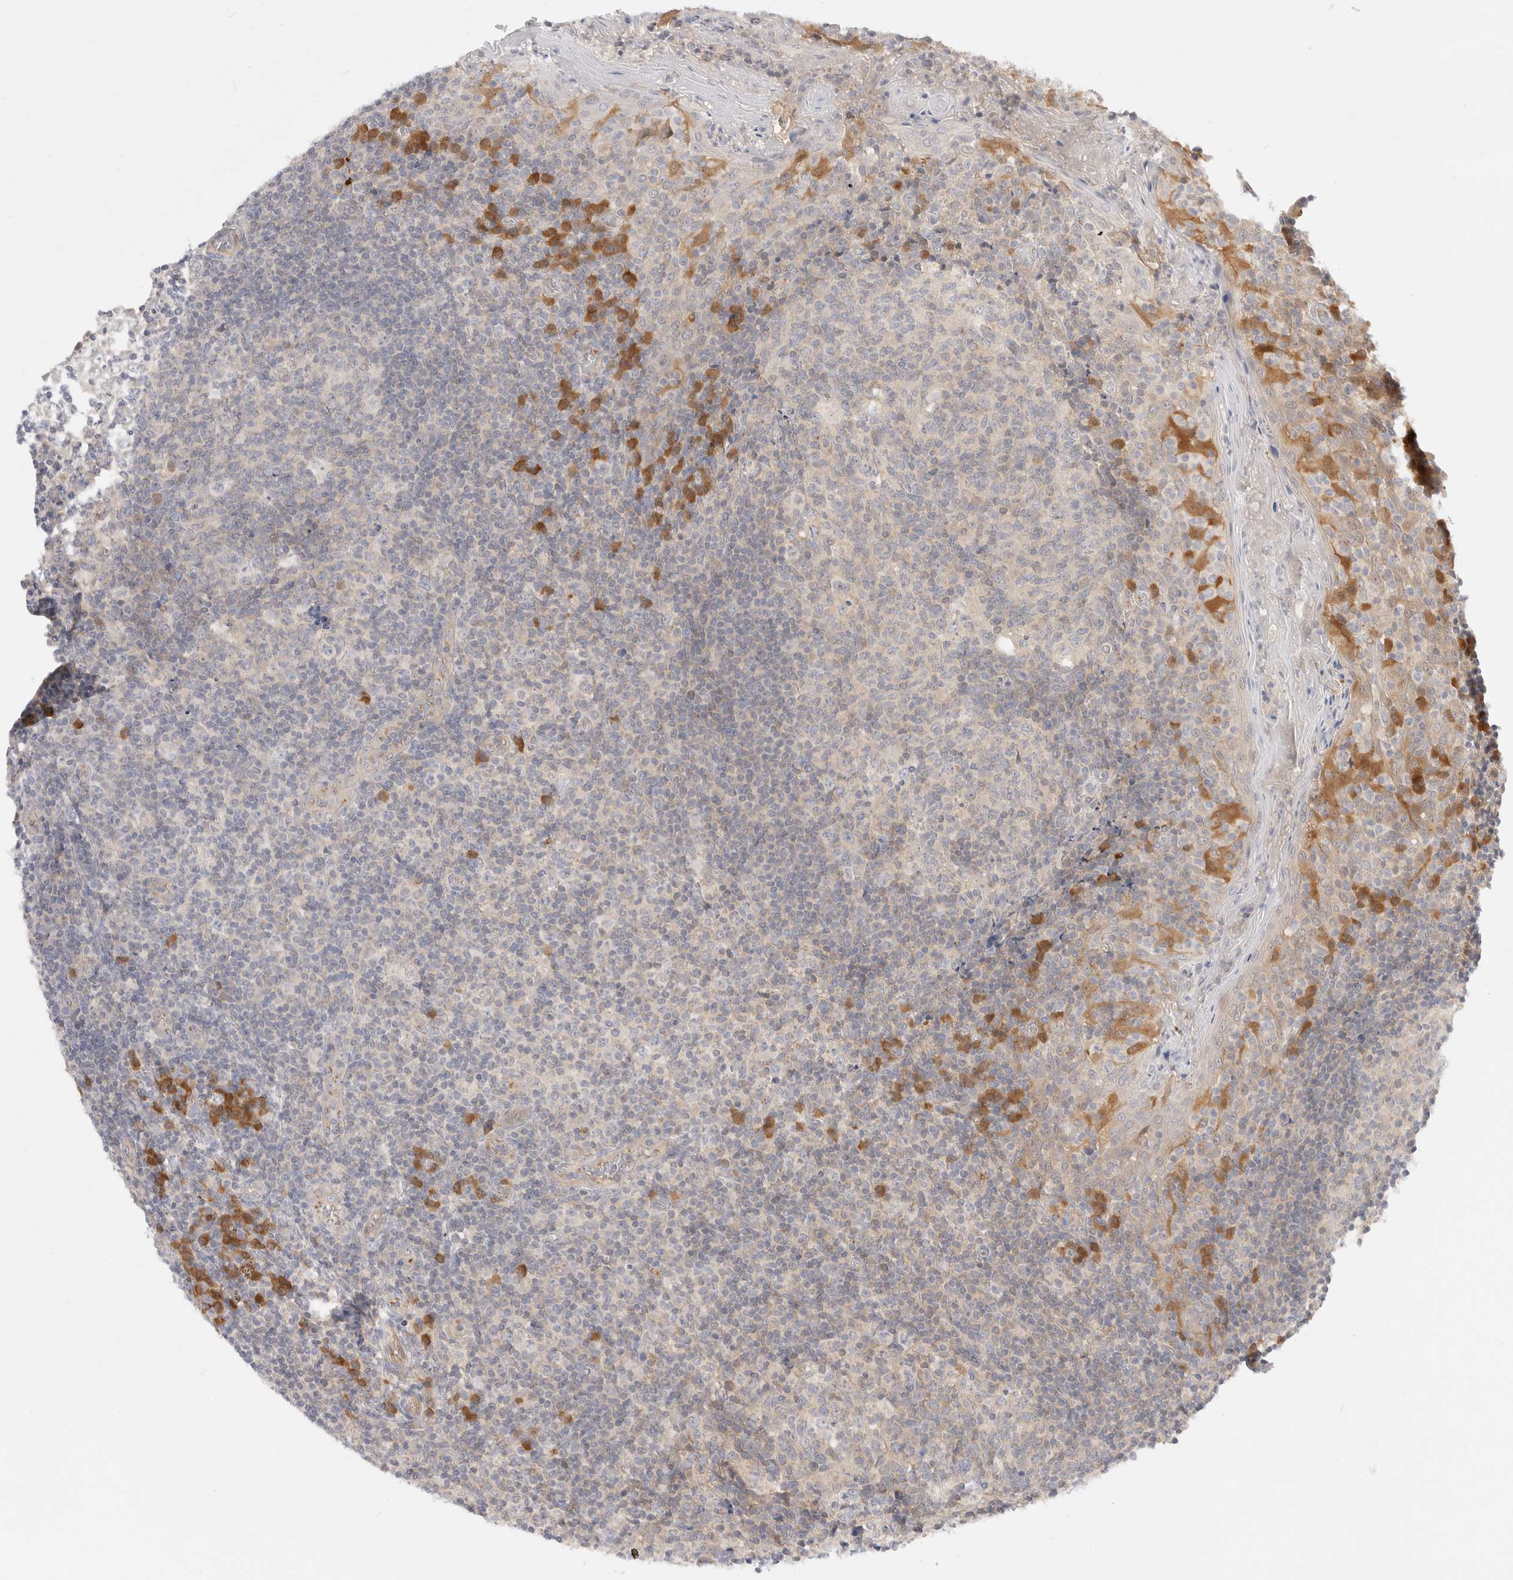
{"staining": {"intensity": "weak", "quantity": "<25%", "location": "cytoplasmic/membranous"}, "tissue": "tonsil", "cell_type": "Germinal center cells", "image_type": "normal", "snomed": [{"axis": "morphology", "description": "Normal tissue, NOS"}, {"axis": "topography", "description": "Tonsil"}], "caption": "A micrograph of tonsil stained for a protein exhibits no brown staining in germinal center cells.", "gene": "EFCAB13", "patient": {"sex": "female", "age": 19}}